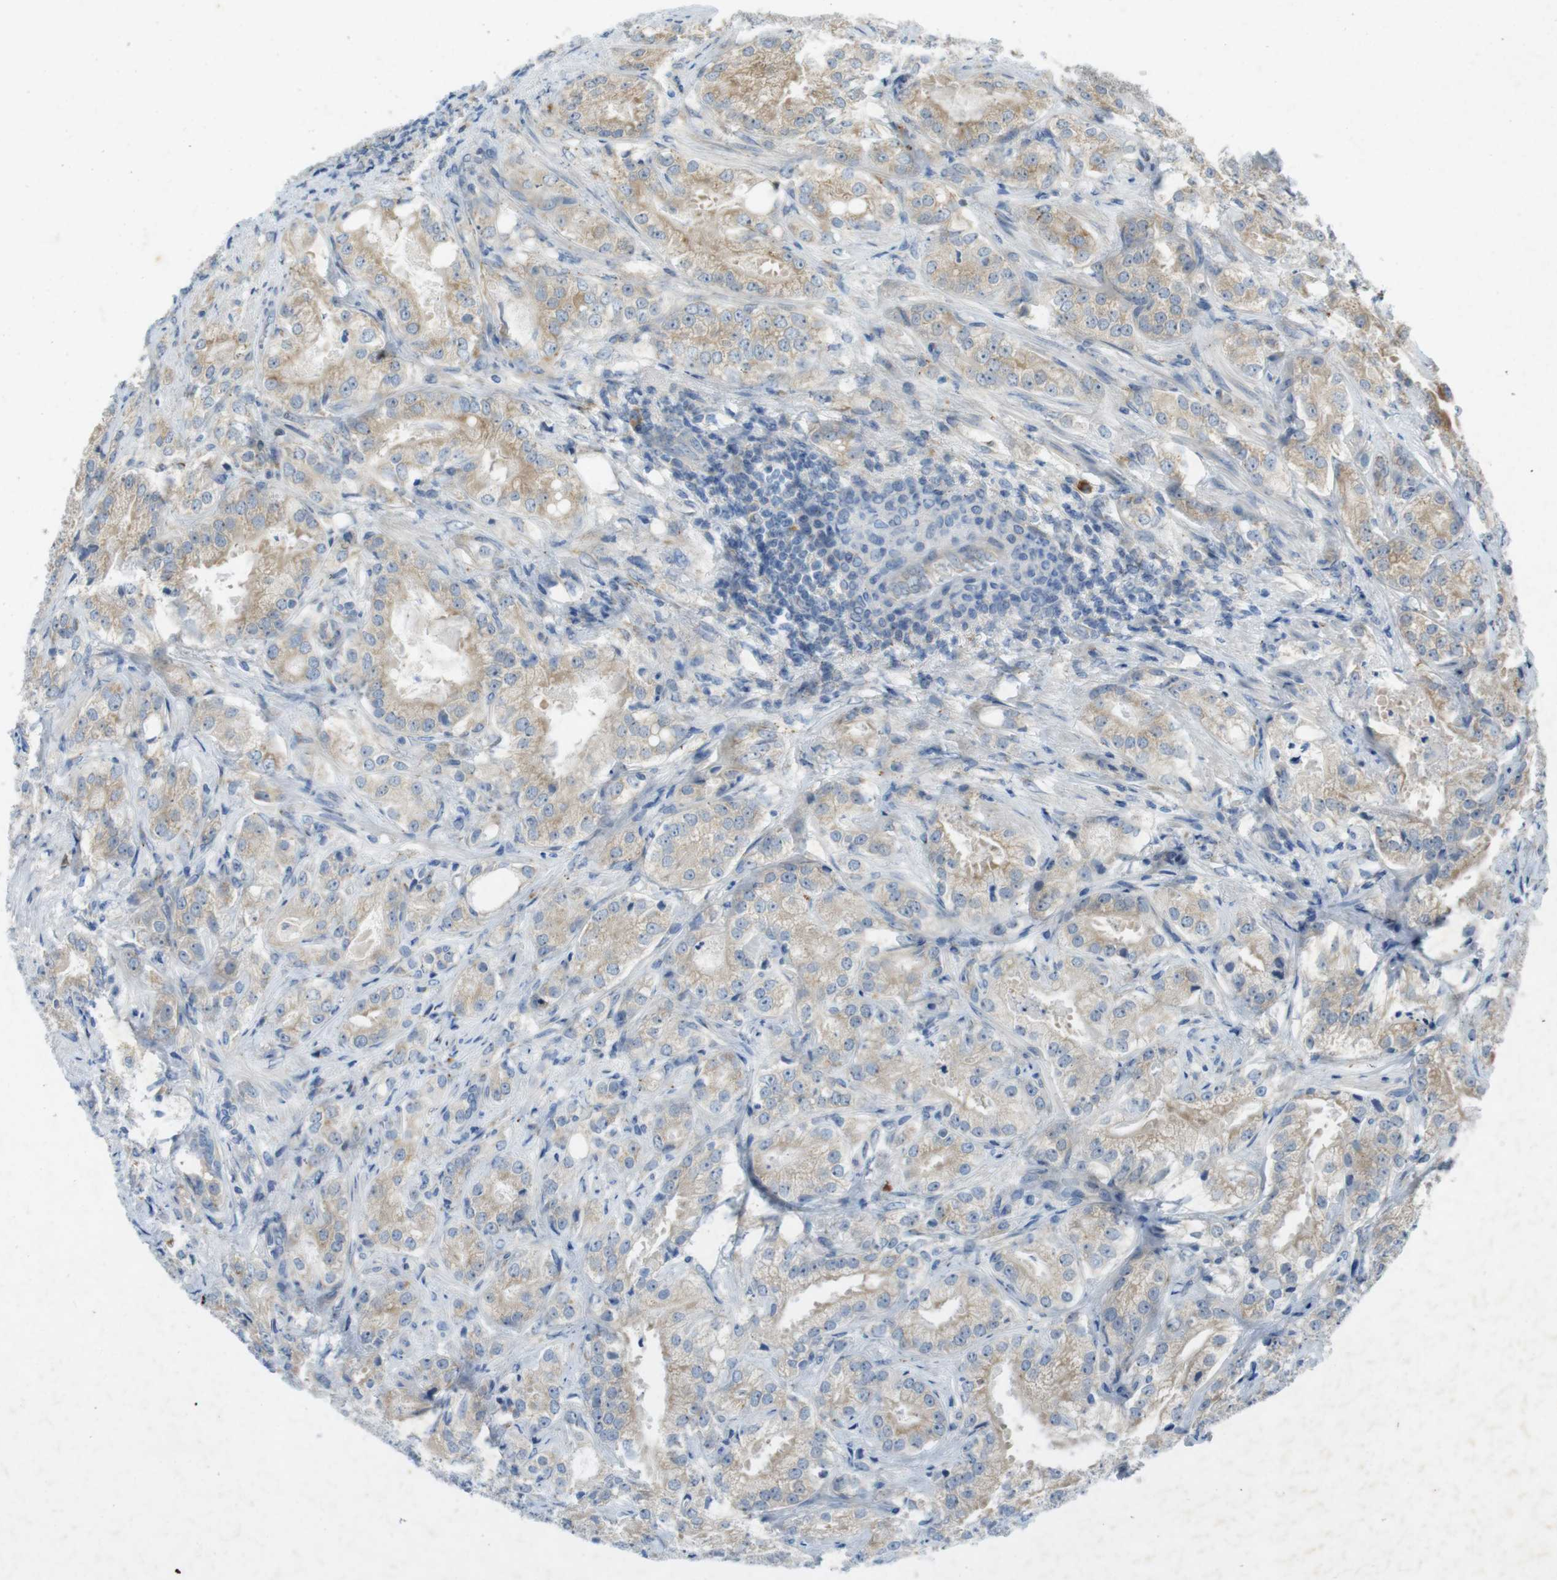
{"staining": {"intensity": "moderate", "quantity": ">75%", "location": "cytoplasmic/membranous"}, "tissue": "prostate cancer", "cell_type": "Tumor cells", "image_type": "cancer", "snomed": [{"axis": "morphology", "description": "Adenocarcinoma, High grade"}, {"axis": "topography", "description": "Prostate"}], "caption": "Protein expression analysis of human prostate cancer reveals moderate cytoplasmic/membranous staining in about >75% of tumor cells. The staining was performed using DAB to visualize the protein expression in brown, while the nuclei were stained in blue with hematoxylin (Magnification: 20x).", "gene": "FLCN", "patient": {"sex": "male", "age": 64}}